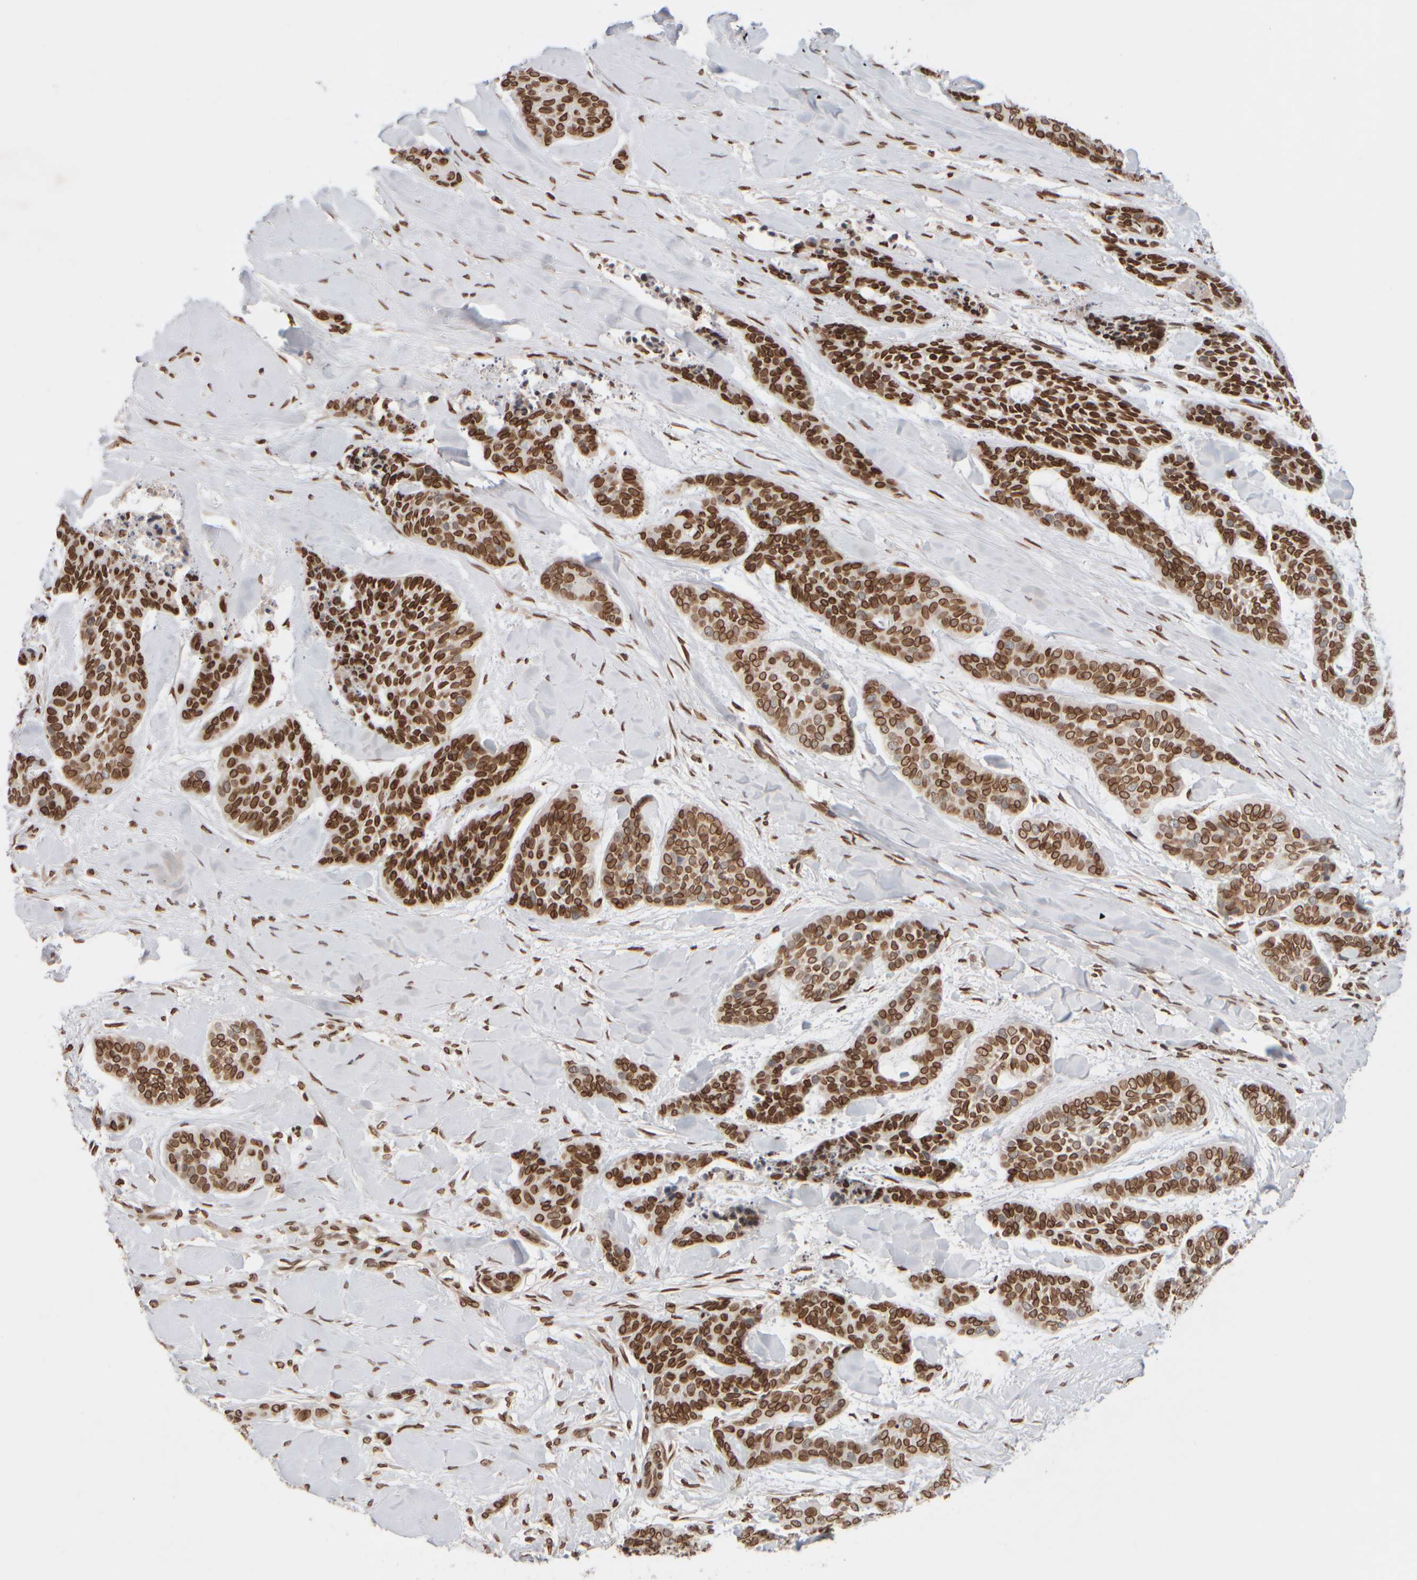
{"staining": {"intensity": "strong", "quantity": ">75%", "location": "cytoplasmic/membranous,nuclear"}, "tissue": "skin cancer", "cell_type": "Tumor cells", "image_type": "cancer", "snomed": [{"axis": "morphology", "description": "Basal cell carcinoma"}, {"axis": "topography", "description": "Skin"}], "caption": "Protein staining of skin cancer tissue exhibits strong cytoplasmic/membranous and nuclear positivity in about >75% of tumor cells.", "gene": "ZC3HC1", "patient": {"sex": "female", "age": 64}}